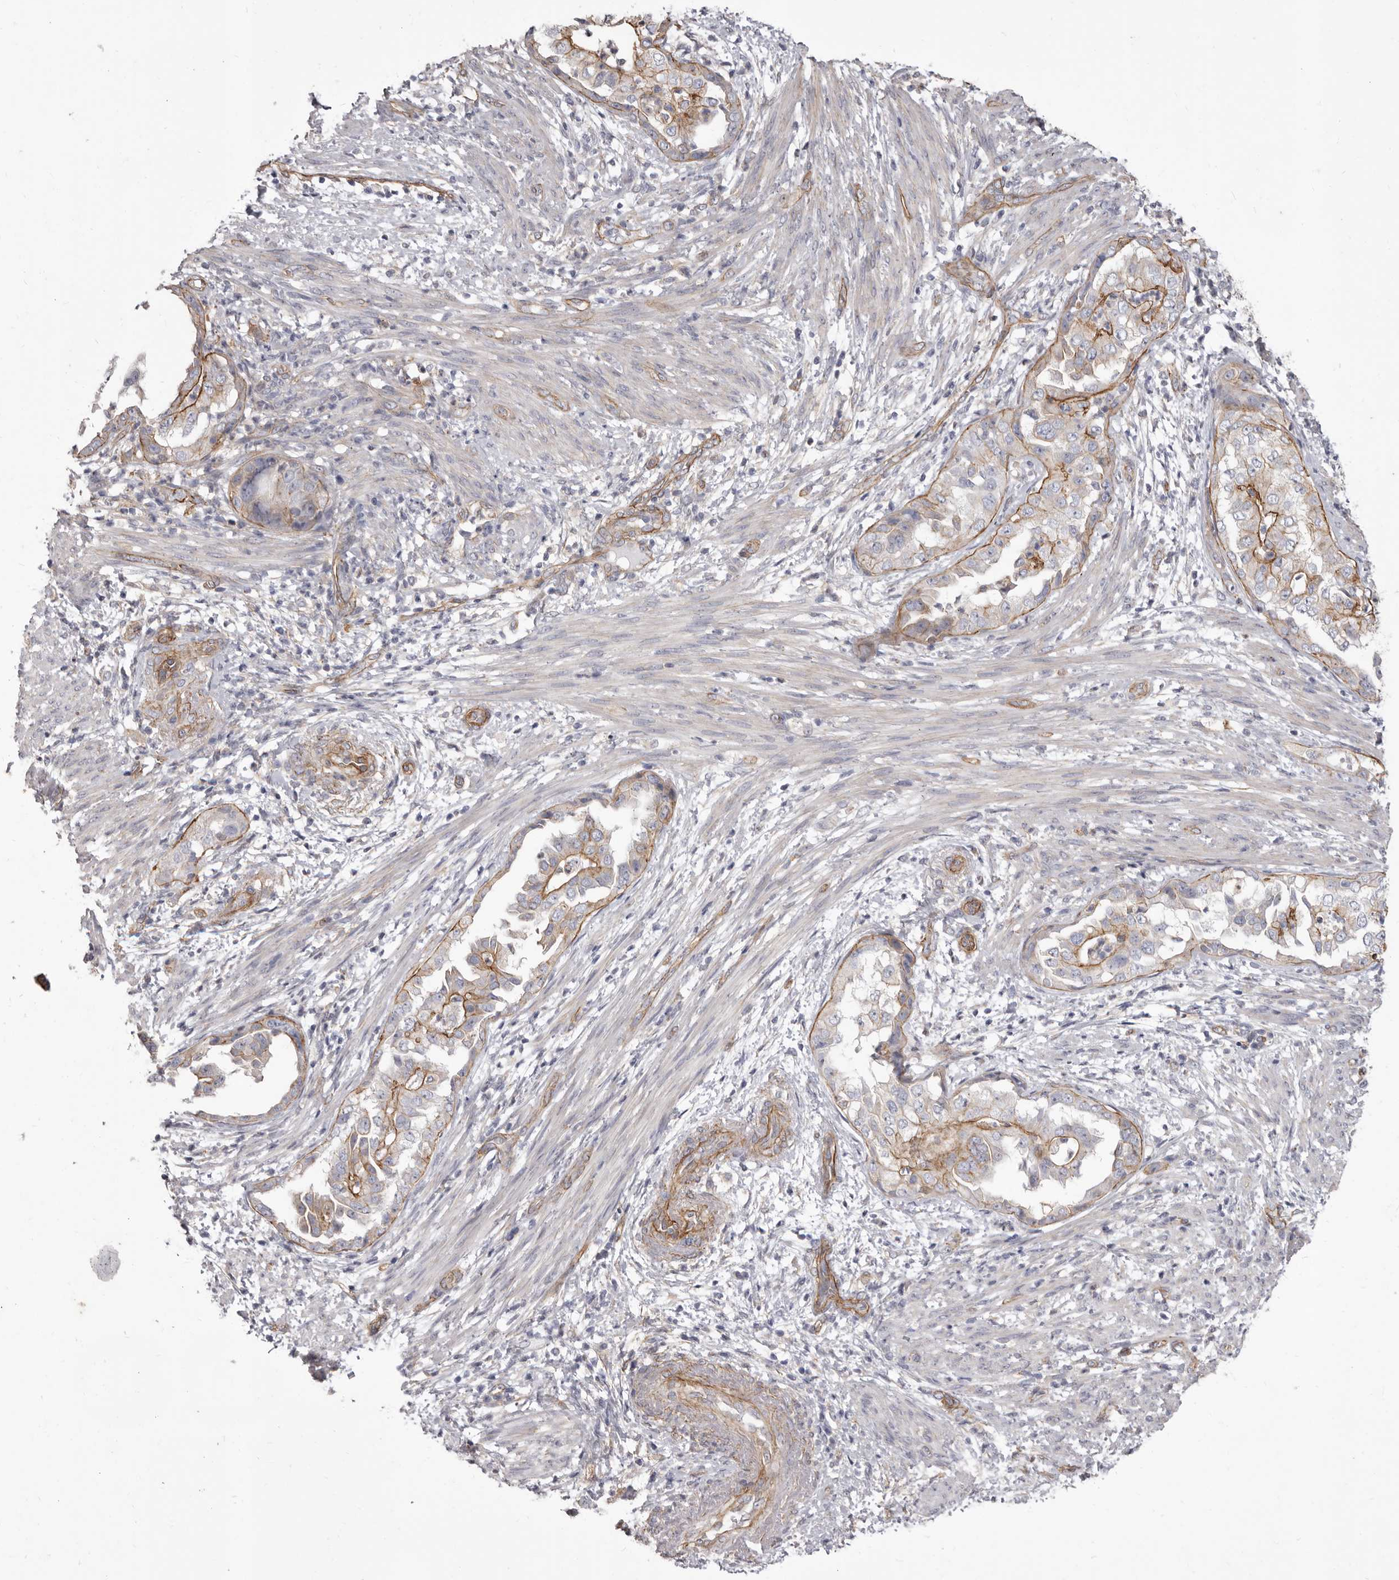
{"staining": {"intensity": "moderate", "quantity": "<25%", "location": "cytoplasmic/membranous"}, "tissue": "endometrial cancer", "cell_type": "Tumor cells", "image_type": "cancer", "snomed": [{"axis": "morphology", "description": "Adenocarcinoma, NOS"}, {"axis": "topography", "description": "Endometrium"}], "caption": "Immunohistochemistry (DAB (3,3'-diaminobenzidine)) staining of adenocarcinoma (endometrial) displays moderate cytoplasmic/membranous protein positivity in about <25% of tumor cells.", "gene": "P2RX6", "patient": {"sex": "female", "age": 85}}